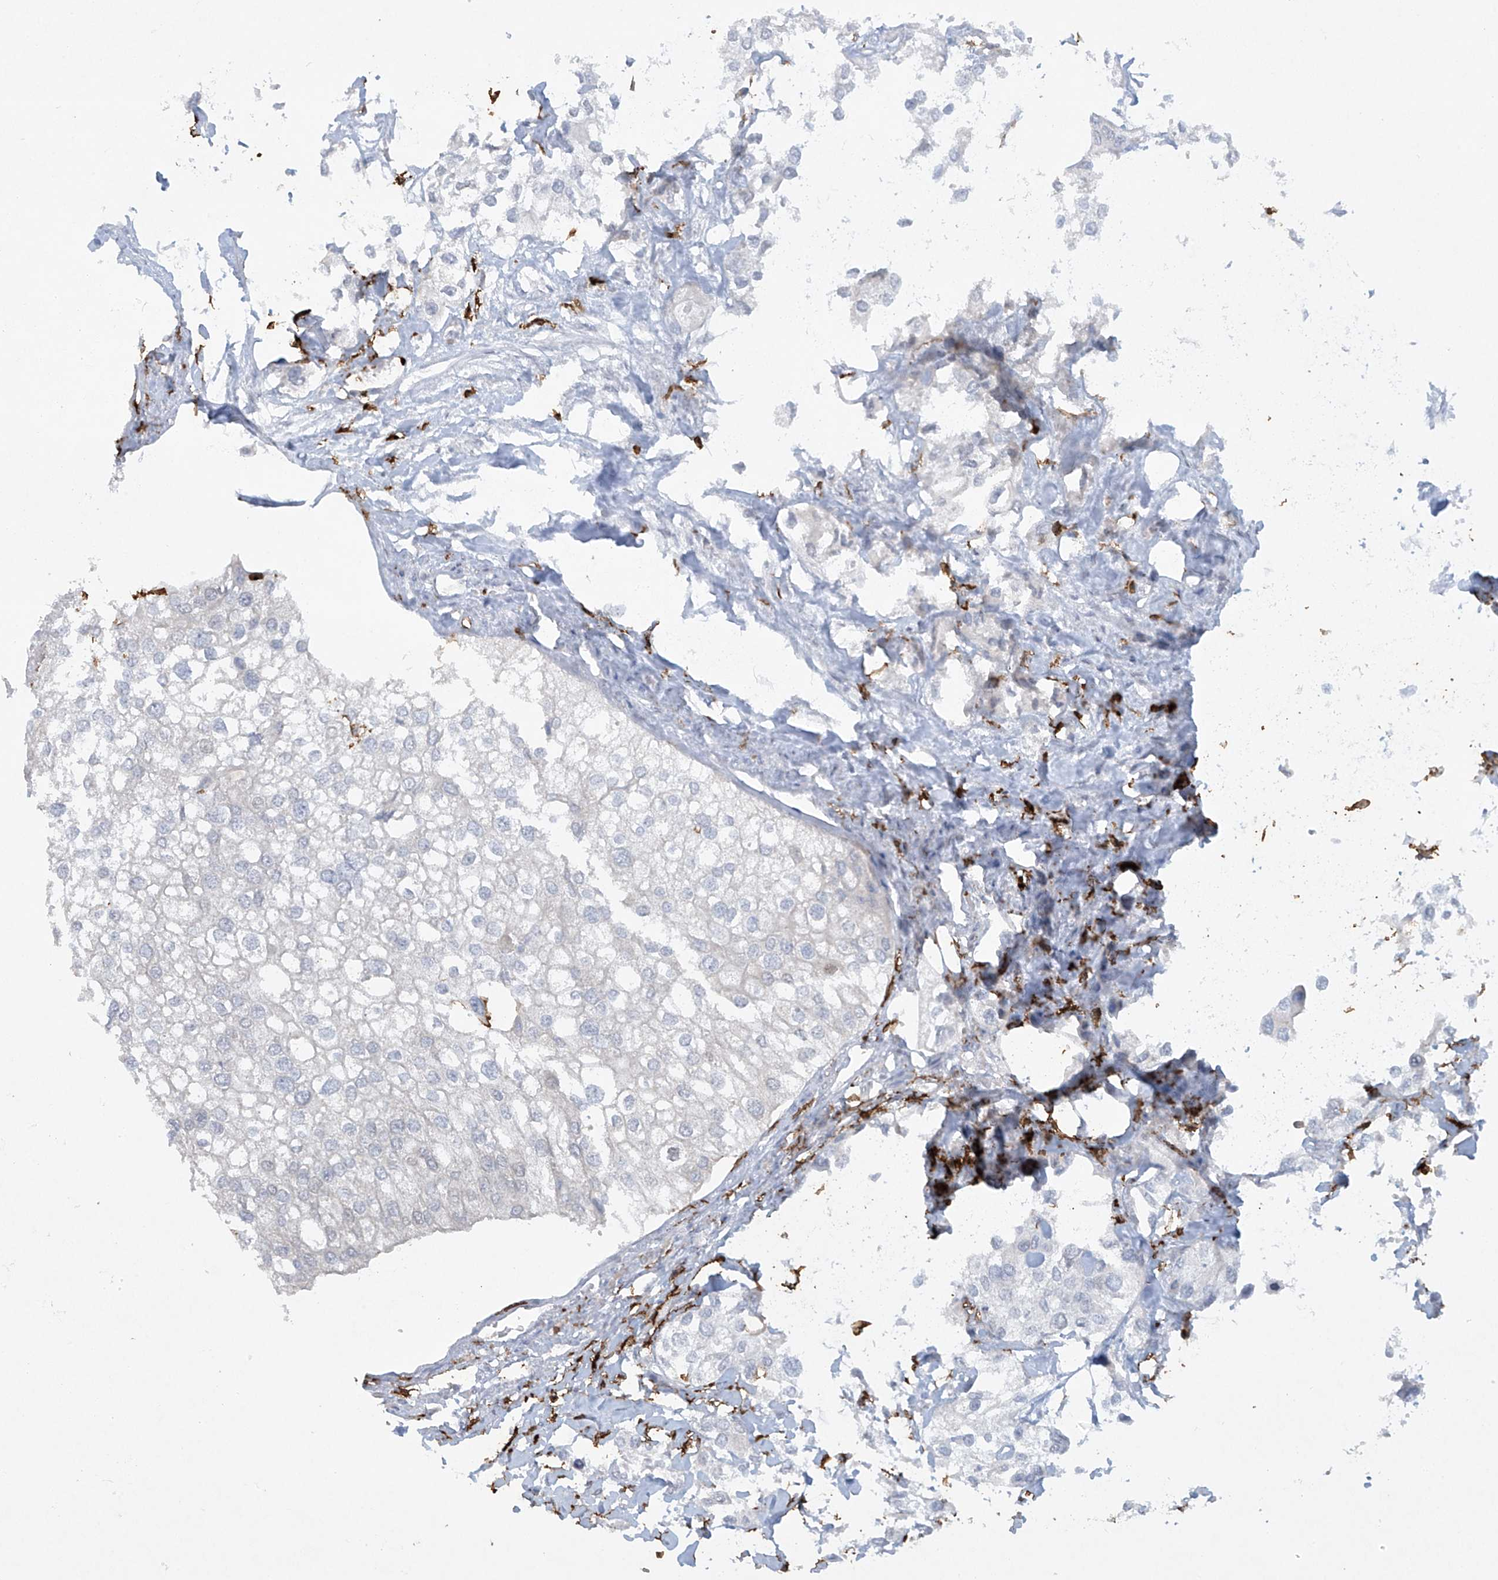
{"staining": {"intensity": "negative", "quantity": "none", "location": "none"}, "tissue": "urothelial cancer", "cell_type": "Tumor cells", "image_type": "cancer", "snomed": [{"axis": "morphology", "description": "Urothelial carcinoma, High grade"}, {"axis": "topography", "description": "Urinary bladder"}], "caption": "There is no significant staining in tumor cells of urothelial cancer.", "gene": "FCGR3A", "patient": {"sex": "male", "age": 64}}